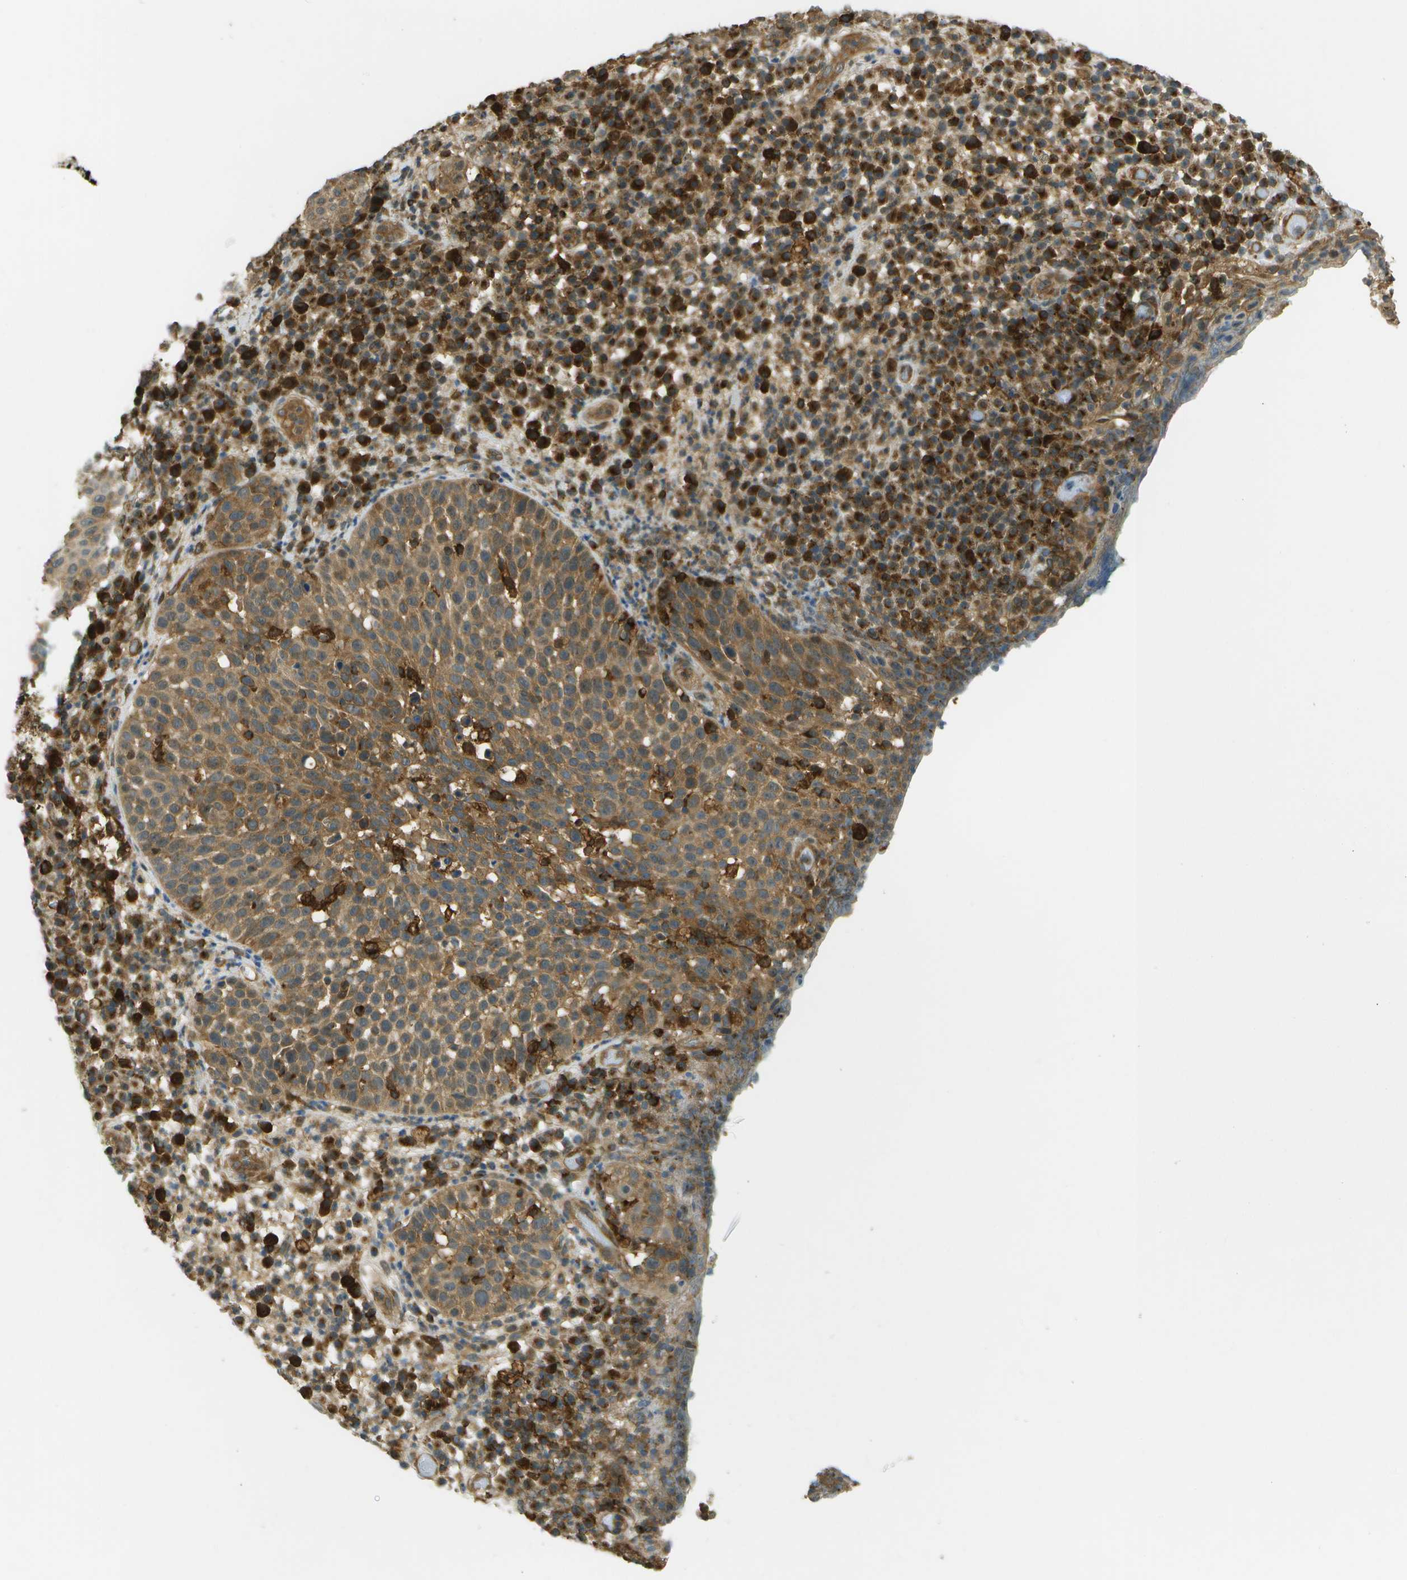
{"staining": {"intensity": "moderate", "quantity": ">75%", "location": "cytoplasmic/membranous"}, "tissue": "skin cancer", "cell_type": "Tumor cells", "image_type": "cancer", "snomed": [{"axis": "morphology", "description": "Squamous cell carcinoma in situ, NOS"}, {"axis": "morphology", "description": "Squamous cell carcinoma, NOS"}, {"axis": "topography", "description": "Skin"}], "caption": "Human skin cancer stained with a protein marker displays moderate staining in tumor cells.", "gene": "TMTC1", "patient": {"sex": "male", "age": 93}}